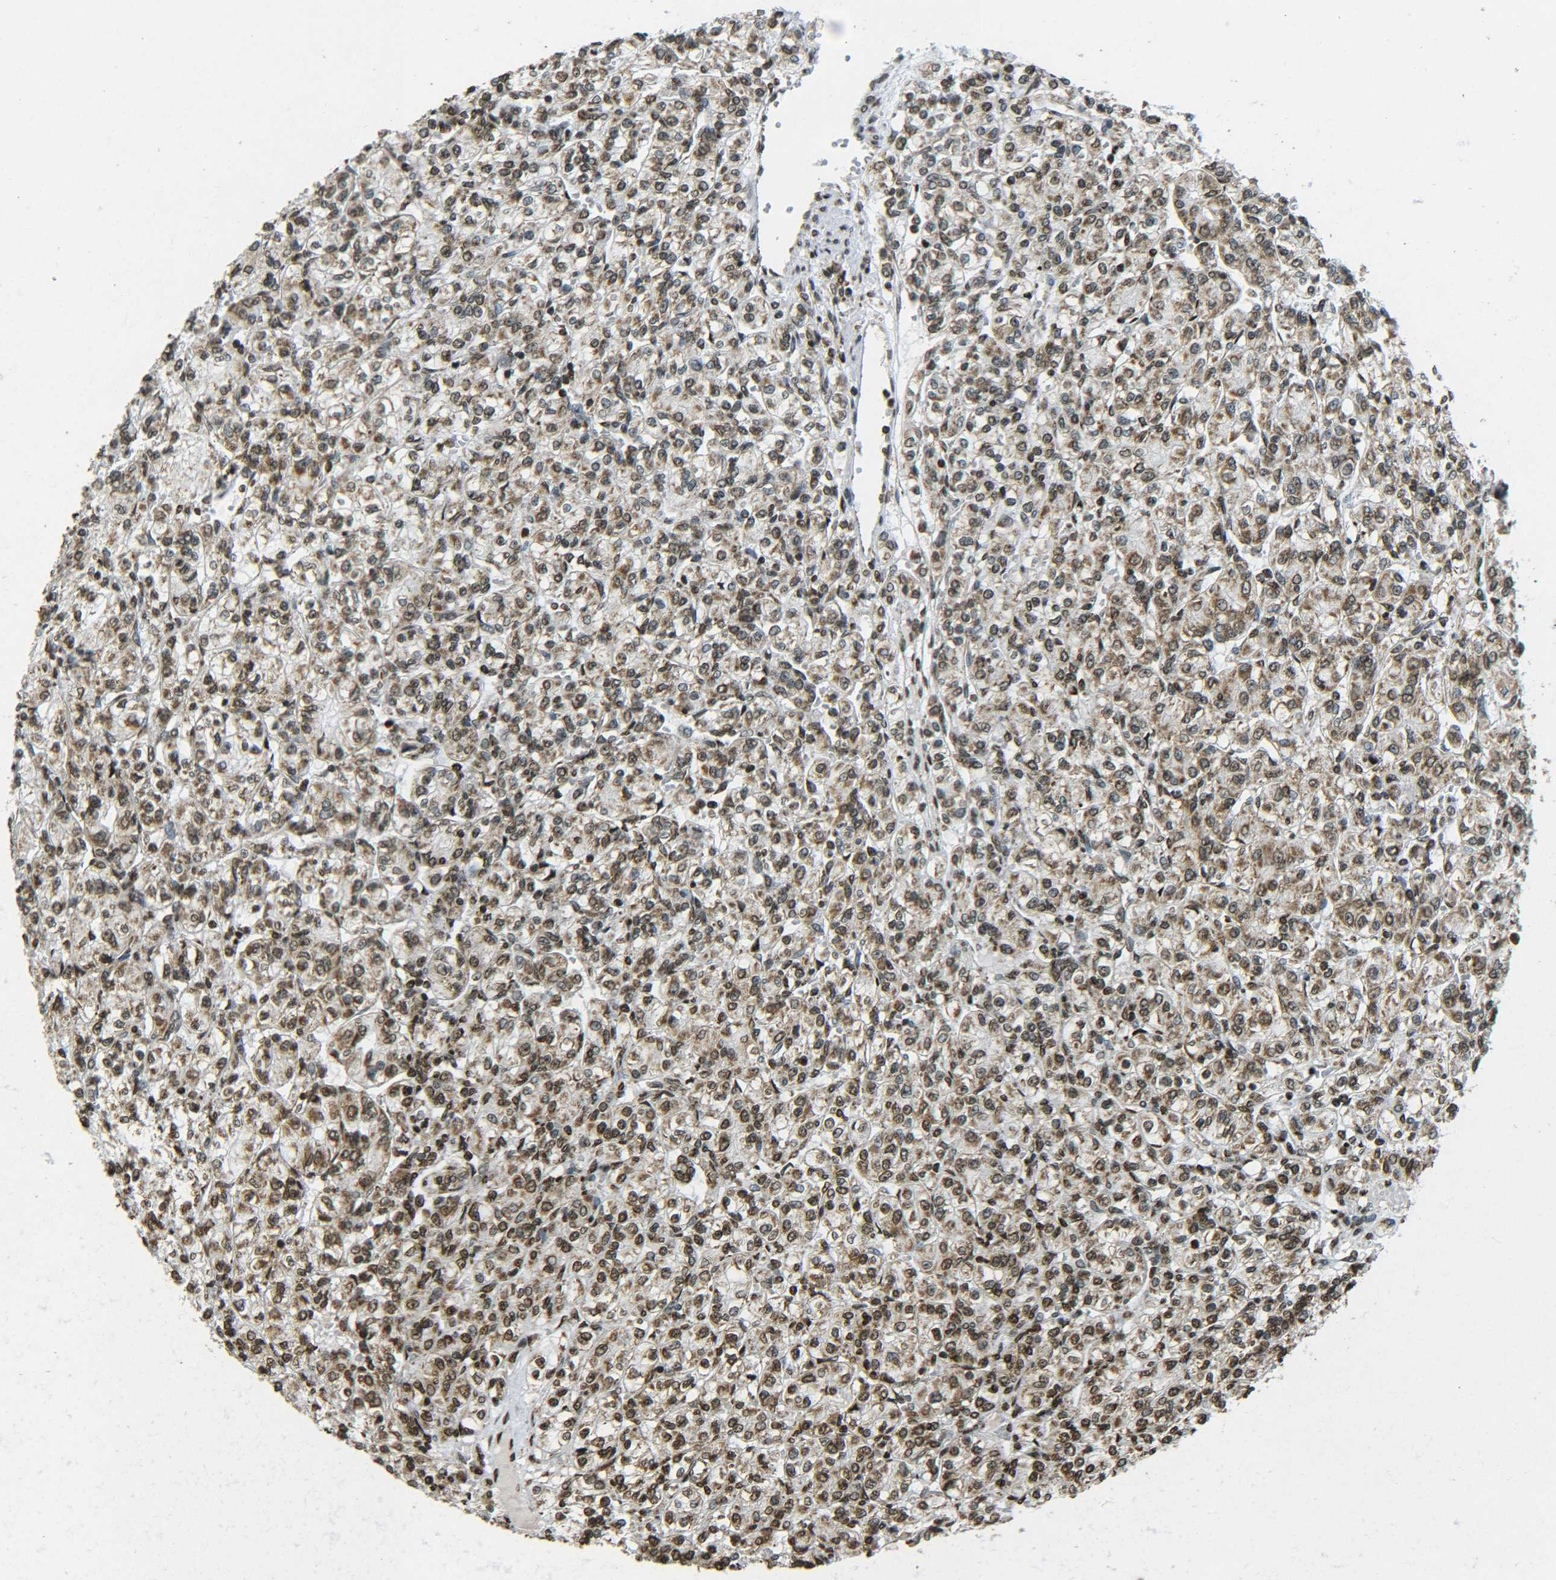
{"staining": {"intensity": "moderate", "quantity": ">75%", "location": "cytoplasmic/membranous,nuclear"}, "tissue": "renal cancer", "cell_type": "Tumor cells", "image_type": "cancer", "snomed": [{"axis": "morphology", "description": "Adenocarcinoma, NOS"}, {"axis": "topography", "description": "Kidney"}], "caption": "Brown immunohistochemical staining in renal cancer (adenocarcinoma) shows moderate cytoplasmic/membranous and nuclear staining in approximately >75% of tumor cells.", "gene": "NEUROG2", "patient": {"sex": "male", "age": 77}}